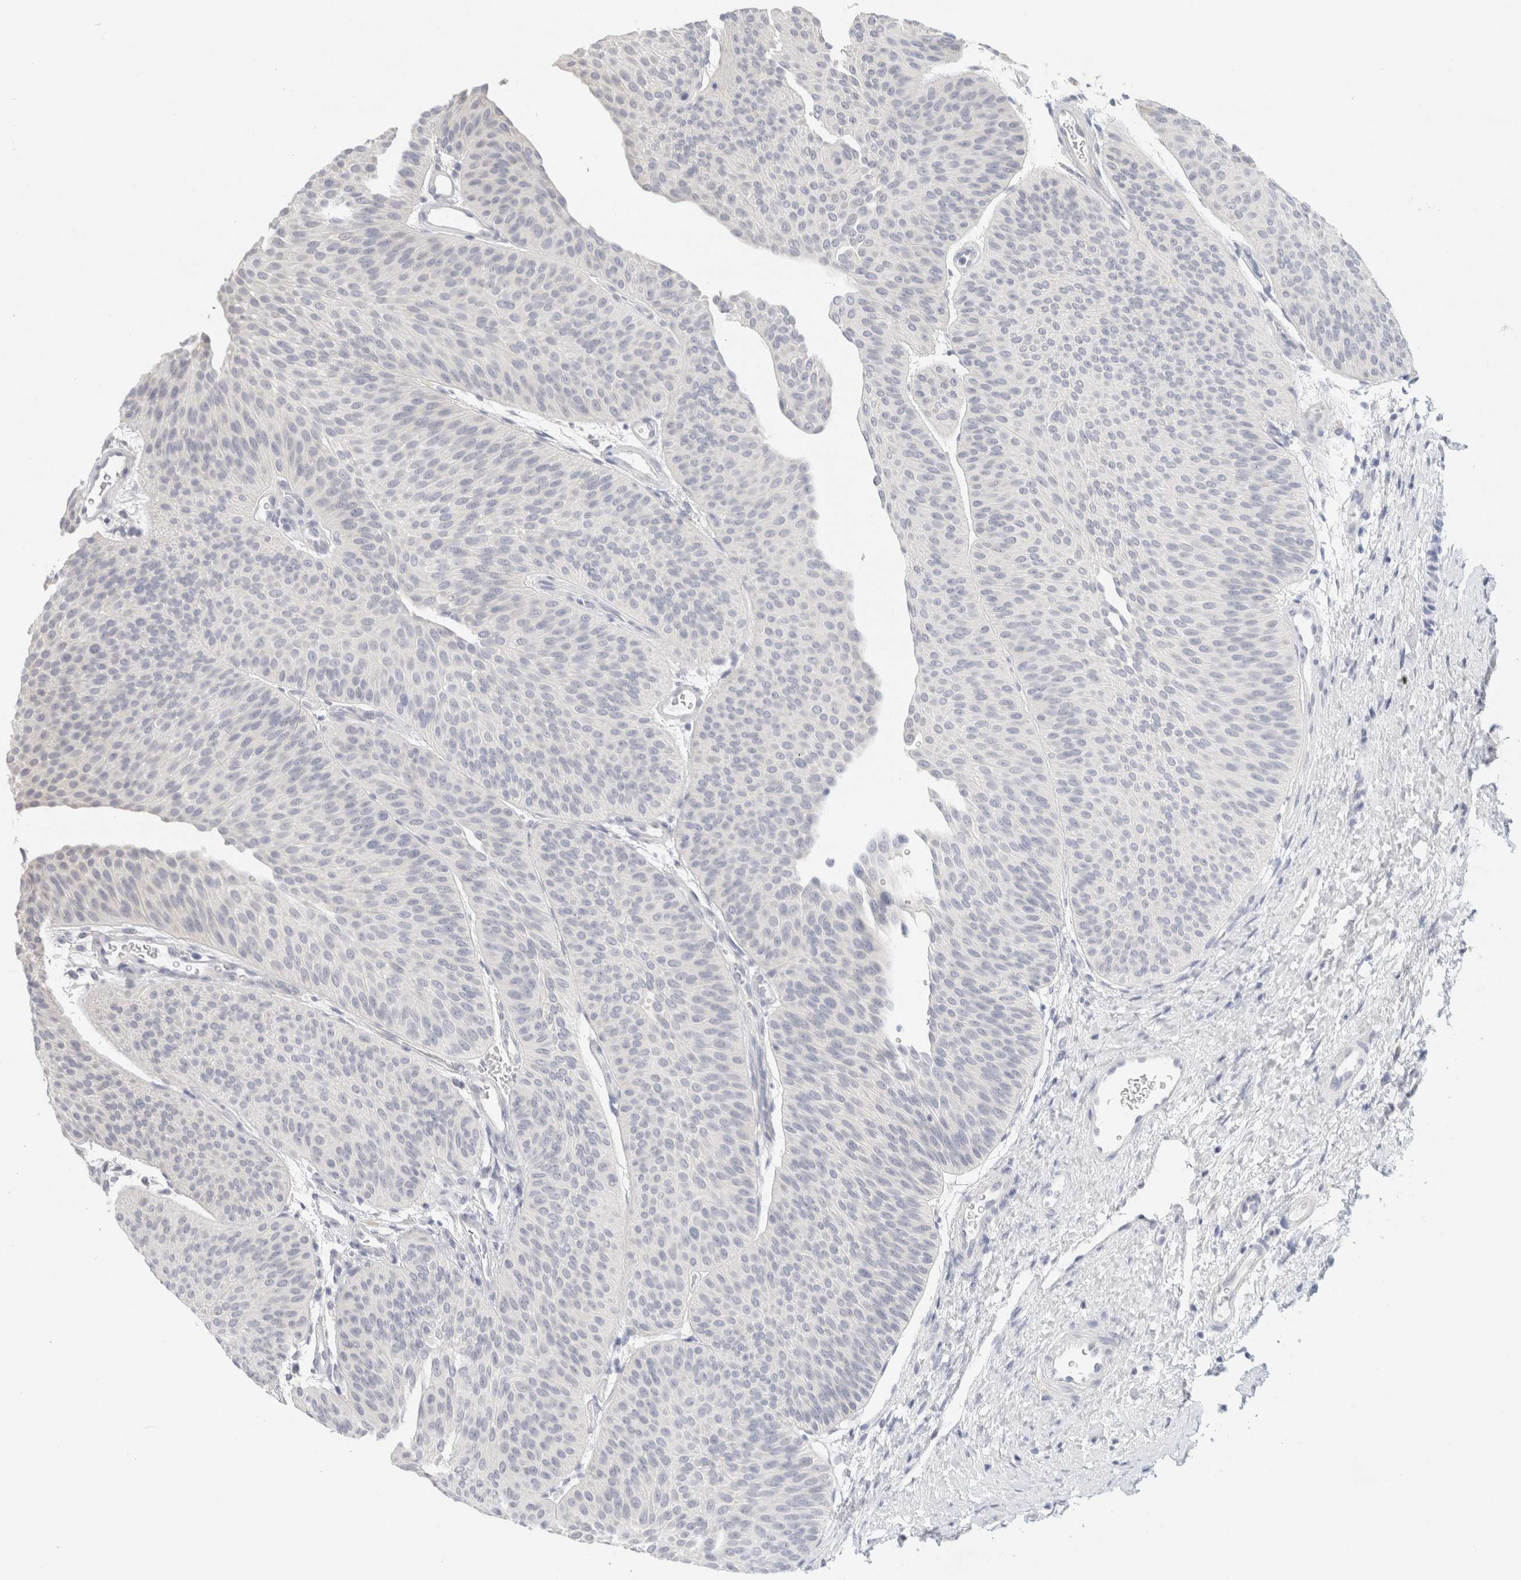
{"staining": {"intensity": "negative", "quantity": "none", "location": "none"}, "tissue": "urothelial cancer", "cell_type": "Tumor cells", "image_type": "cancer", "snomed": [{"axis": "morphology", "description": "Urothelial carcinoma, Low grade"}, {"axis": "topography", "description": "Urinary bladder"}], "caption": "This image is of urothelial cancer stained with IHC to label a protein in brown with the nuclei are counter-stained blue. There is no staining in tumor cells.", "gene": "NEFM", "patient": {"sex": "female", "age": 60}}